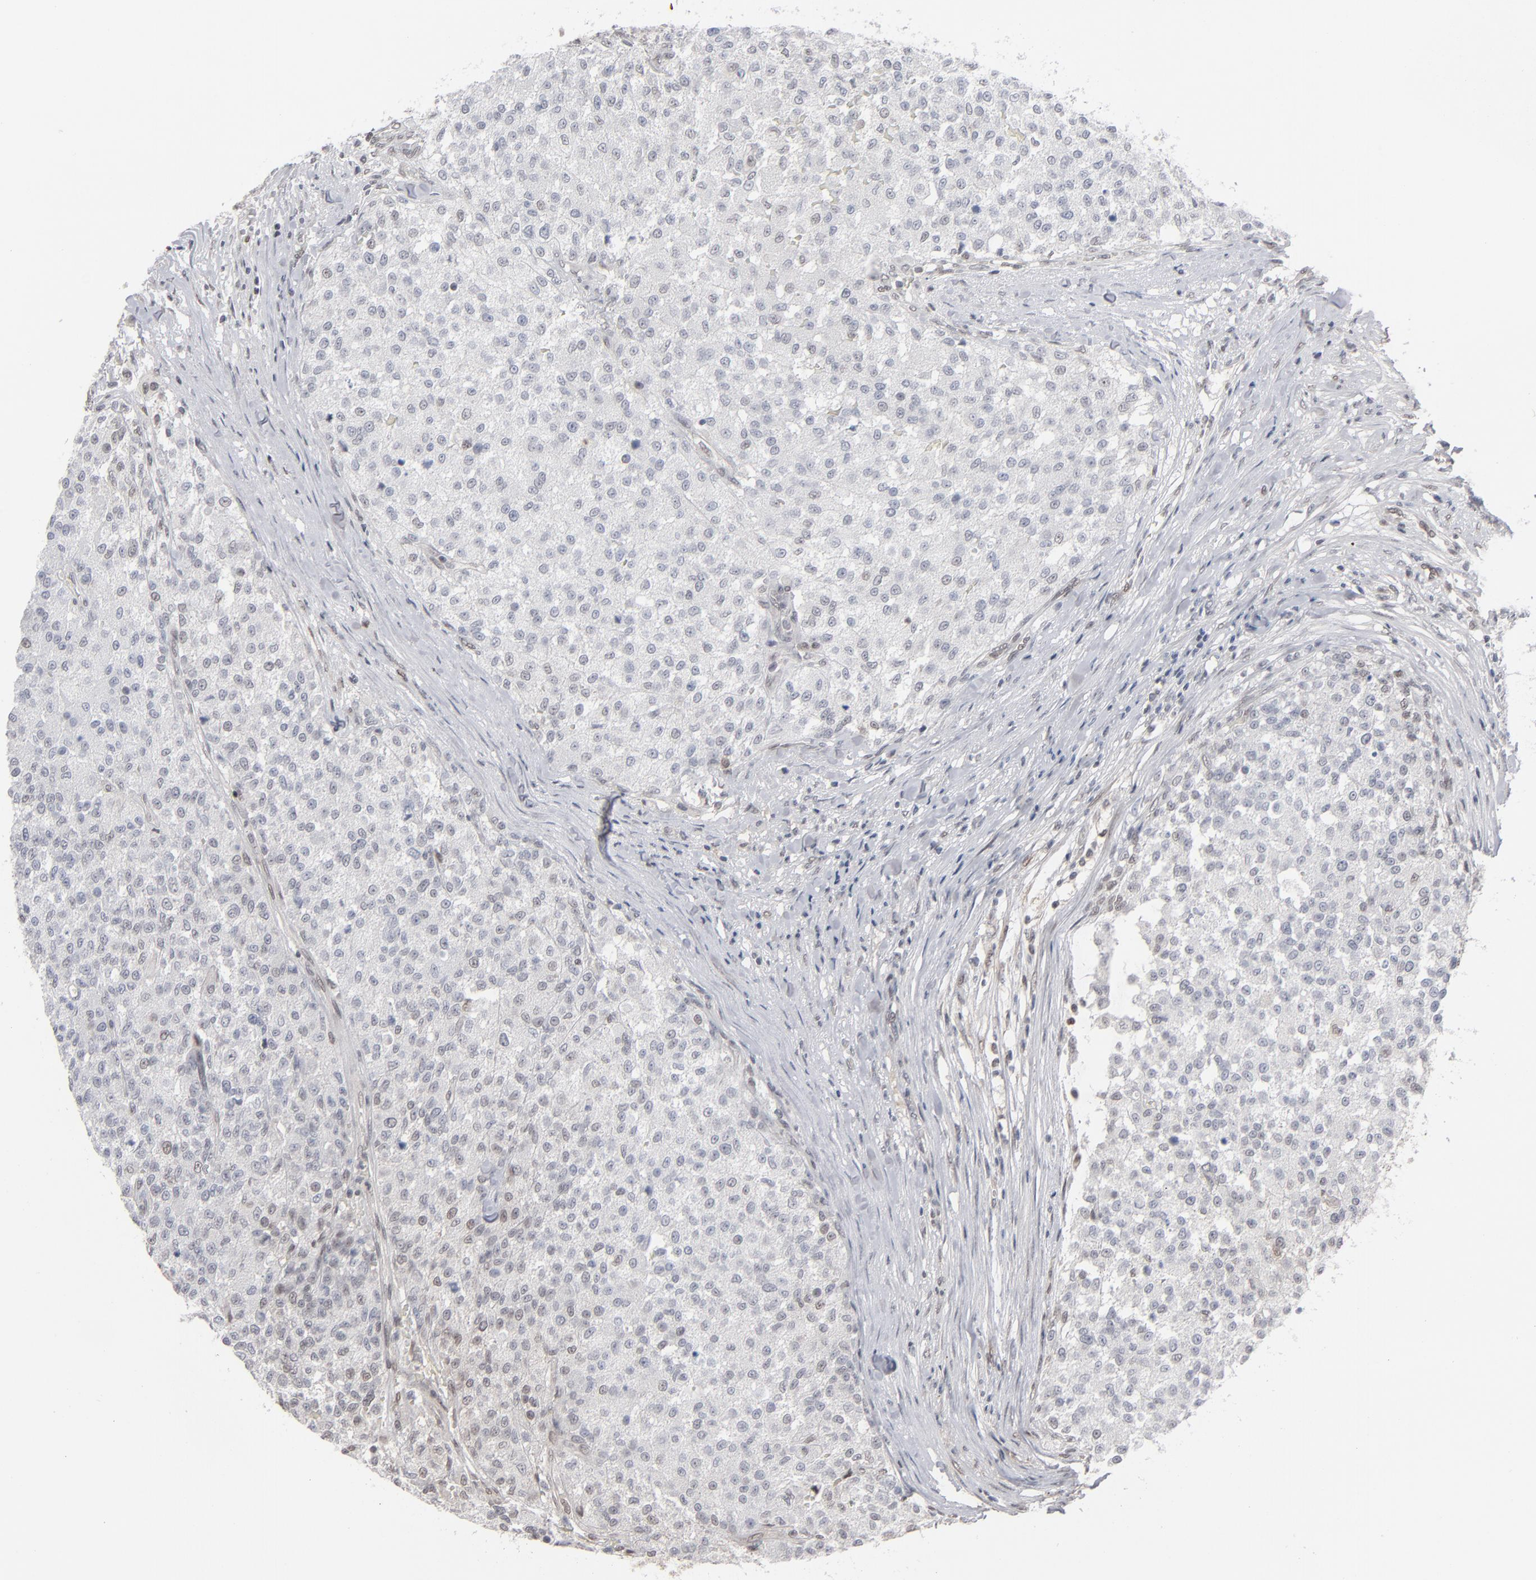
{"staining": {"intensity": "negative", "quantity": "none", "location": "none"}, "tissue": "testis cancer", "cell_type": "Tumor cells", "image_type": "cancer", "snomed": [{"axis": "morphology", "description": "Seminoma, NOS"}, {"axis": "topography", "description": "Testis"}], "caption": "High power microscopy photomicrograph of an immunohistochemistry photomicrograph of seminoma (testis), revealing no significant expression in tumor cells.", "gene": "IRF9", "patient": {"sex": "male", "age": 59}}